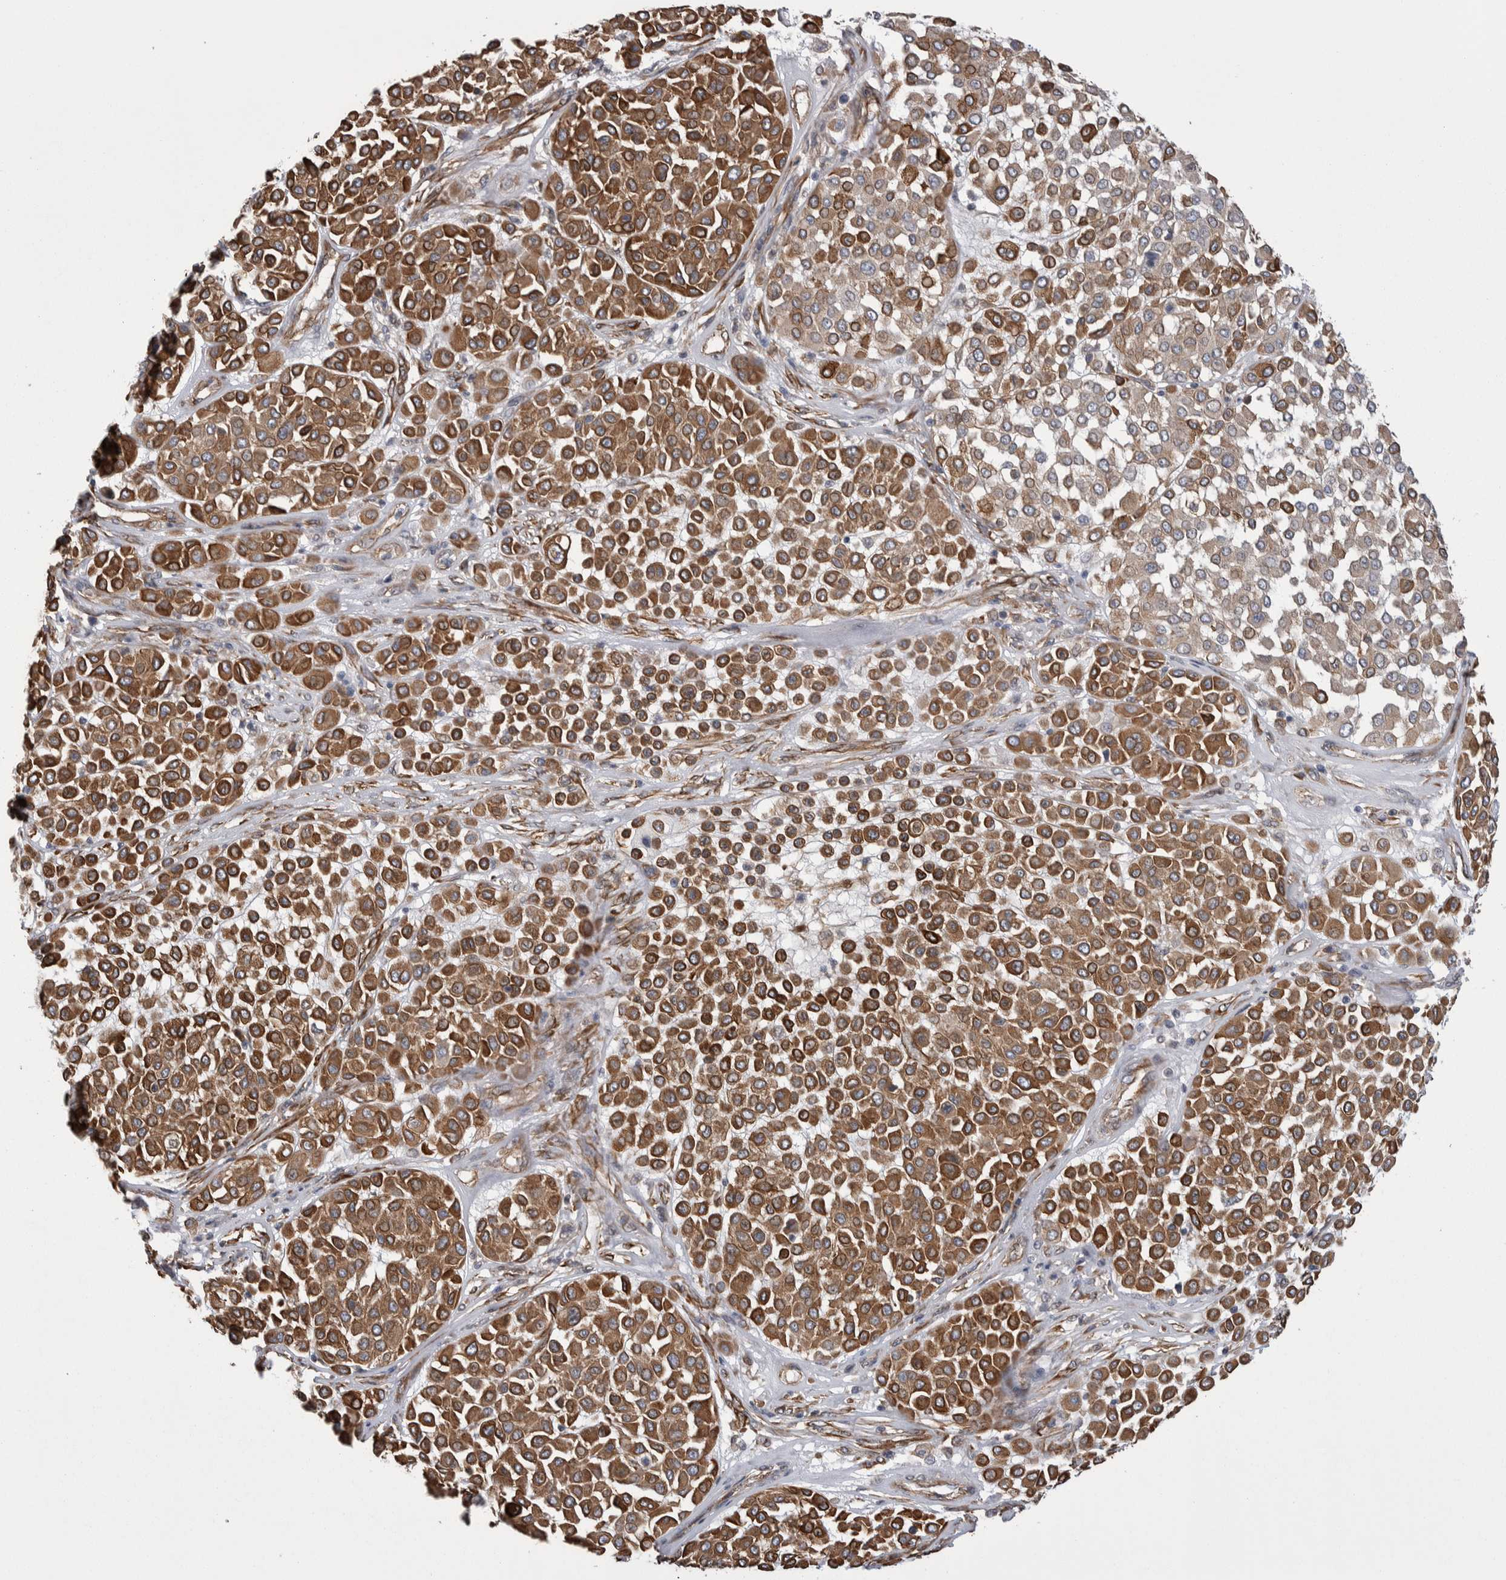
{"staining": {"intensity": "strong", "quantity": ">75%", "location": "cytoplasmic/membranous"}, "tissue": "melanoma", "cell_type": "Tumor cells", "image_type": "cancer", "snomed": [{"axis": "morphology", "description": "Malignant melanoma, Metastatic site"}, {"axis": "topography", "description": "Soft tissue"}], "caption": "A micrograph of malignant melanoma (metastatic site) stained for a protein demonstrates strong cytoplasmic/membranous brown staining in tumor cells.", "gene": "KIF12", "patient": {"sex": "male", "age": 41}}